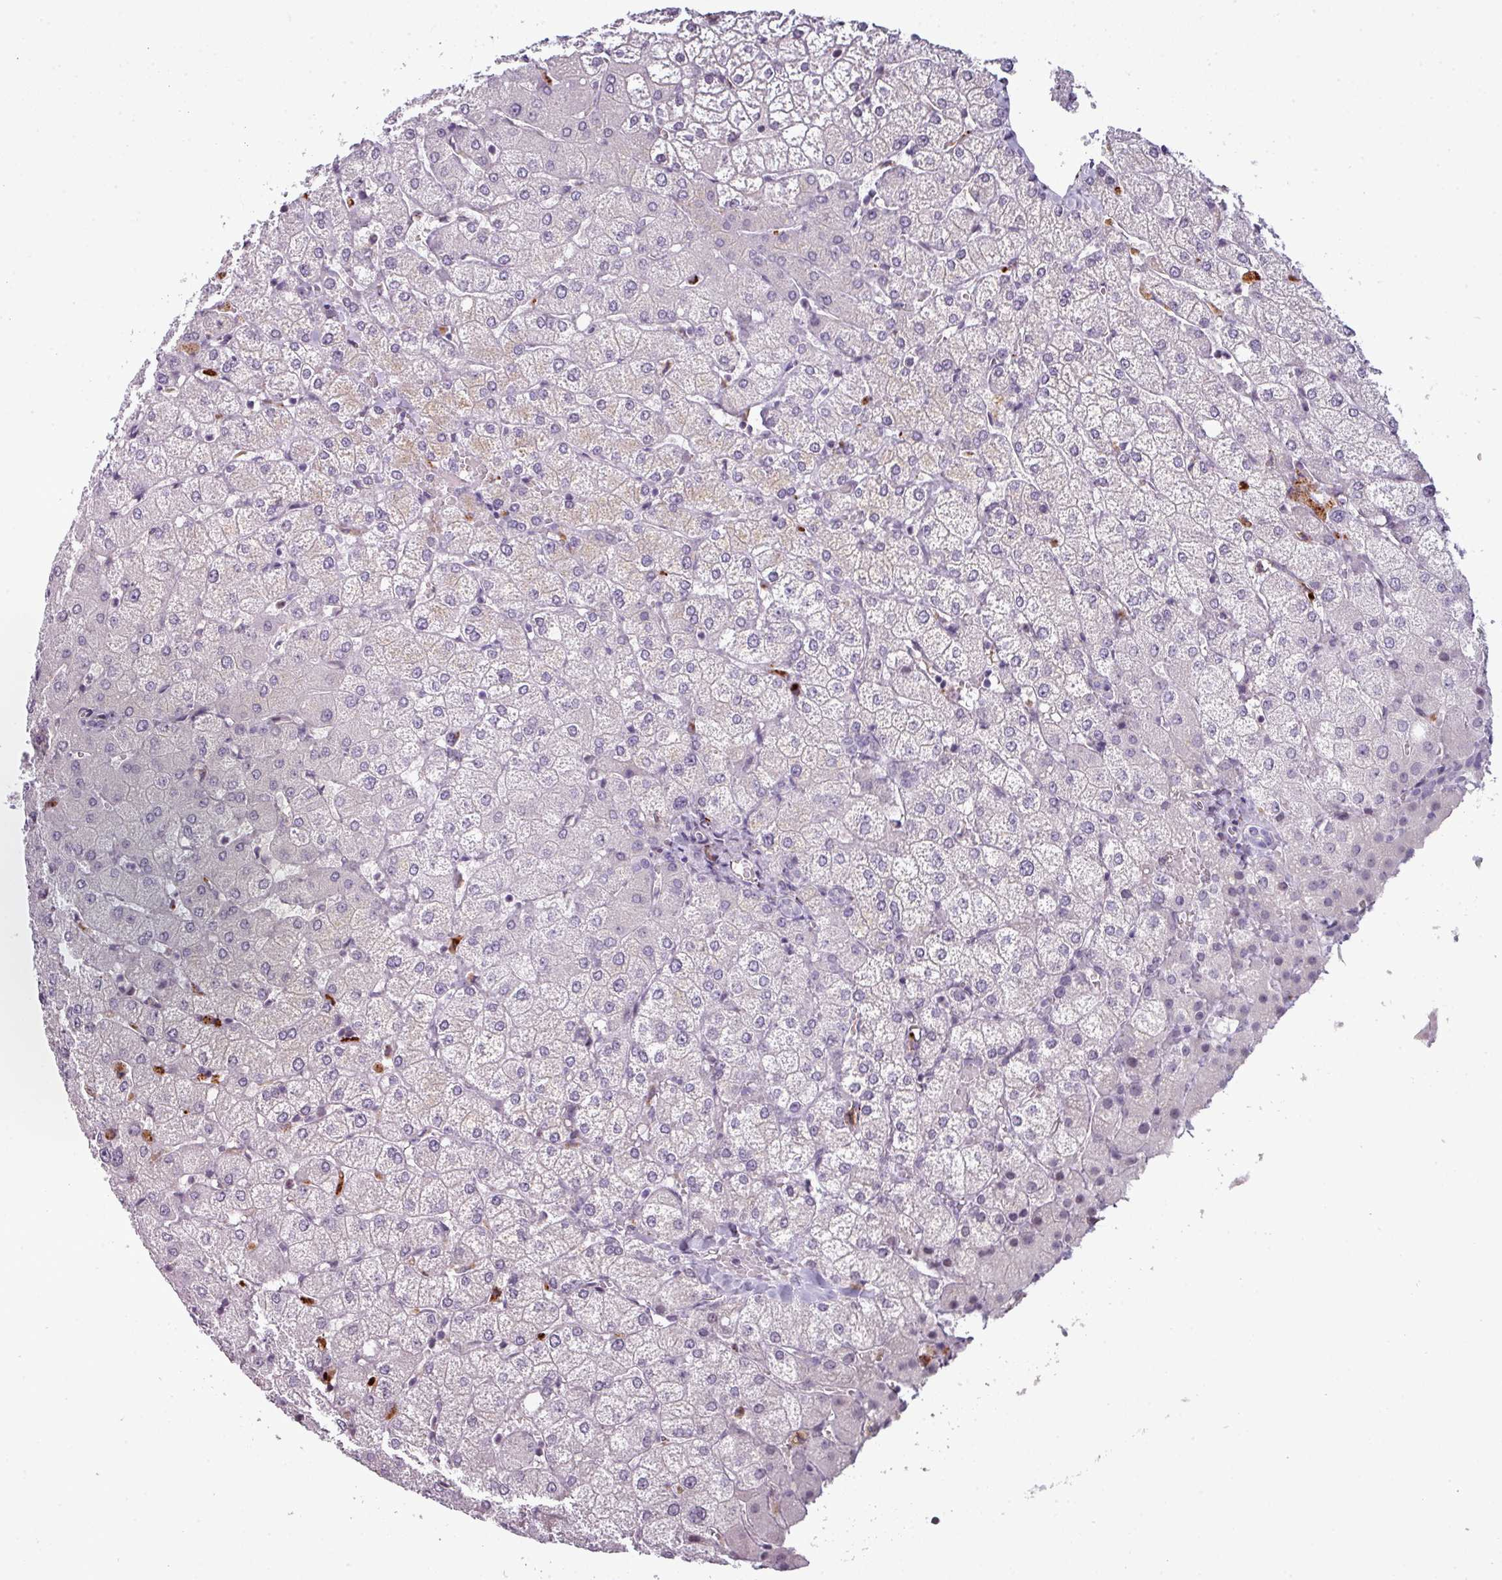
{"staining": {"intensity": "negative", "quantity": "none", "location": "none"}, "tissue": "liver", "cell_type": "Cholangiocytes", "image_type": "normal", "snomed": [{"axis": "morphology", "description": "Normal tissue, NOS"}, {"axis": "topography", "description": "Liver"}], "caption": "Cholangiocytes show no significant staining in unremarkable liver. (DAB (3,3'-diaminobenzidine) immunohistochemistry with hematoxylin counter stain).", "gene": "TMEFF1", "patient": {"sex": "female", "age": 54}}